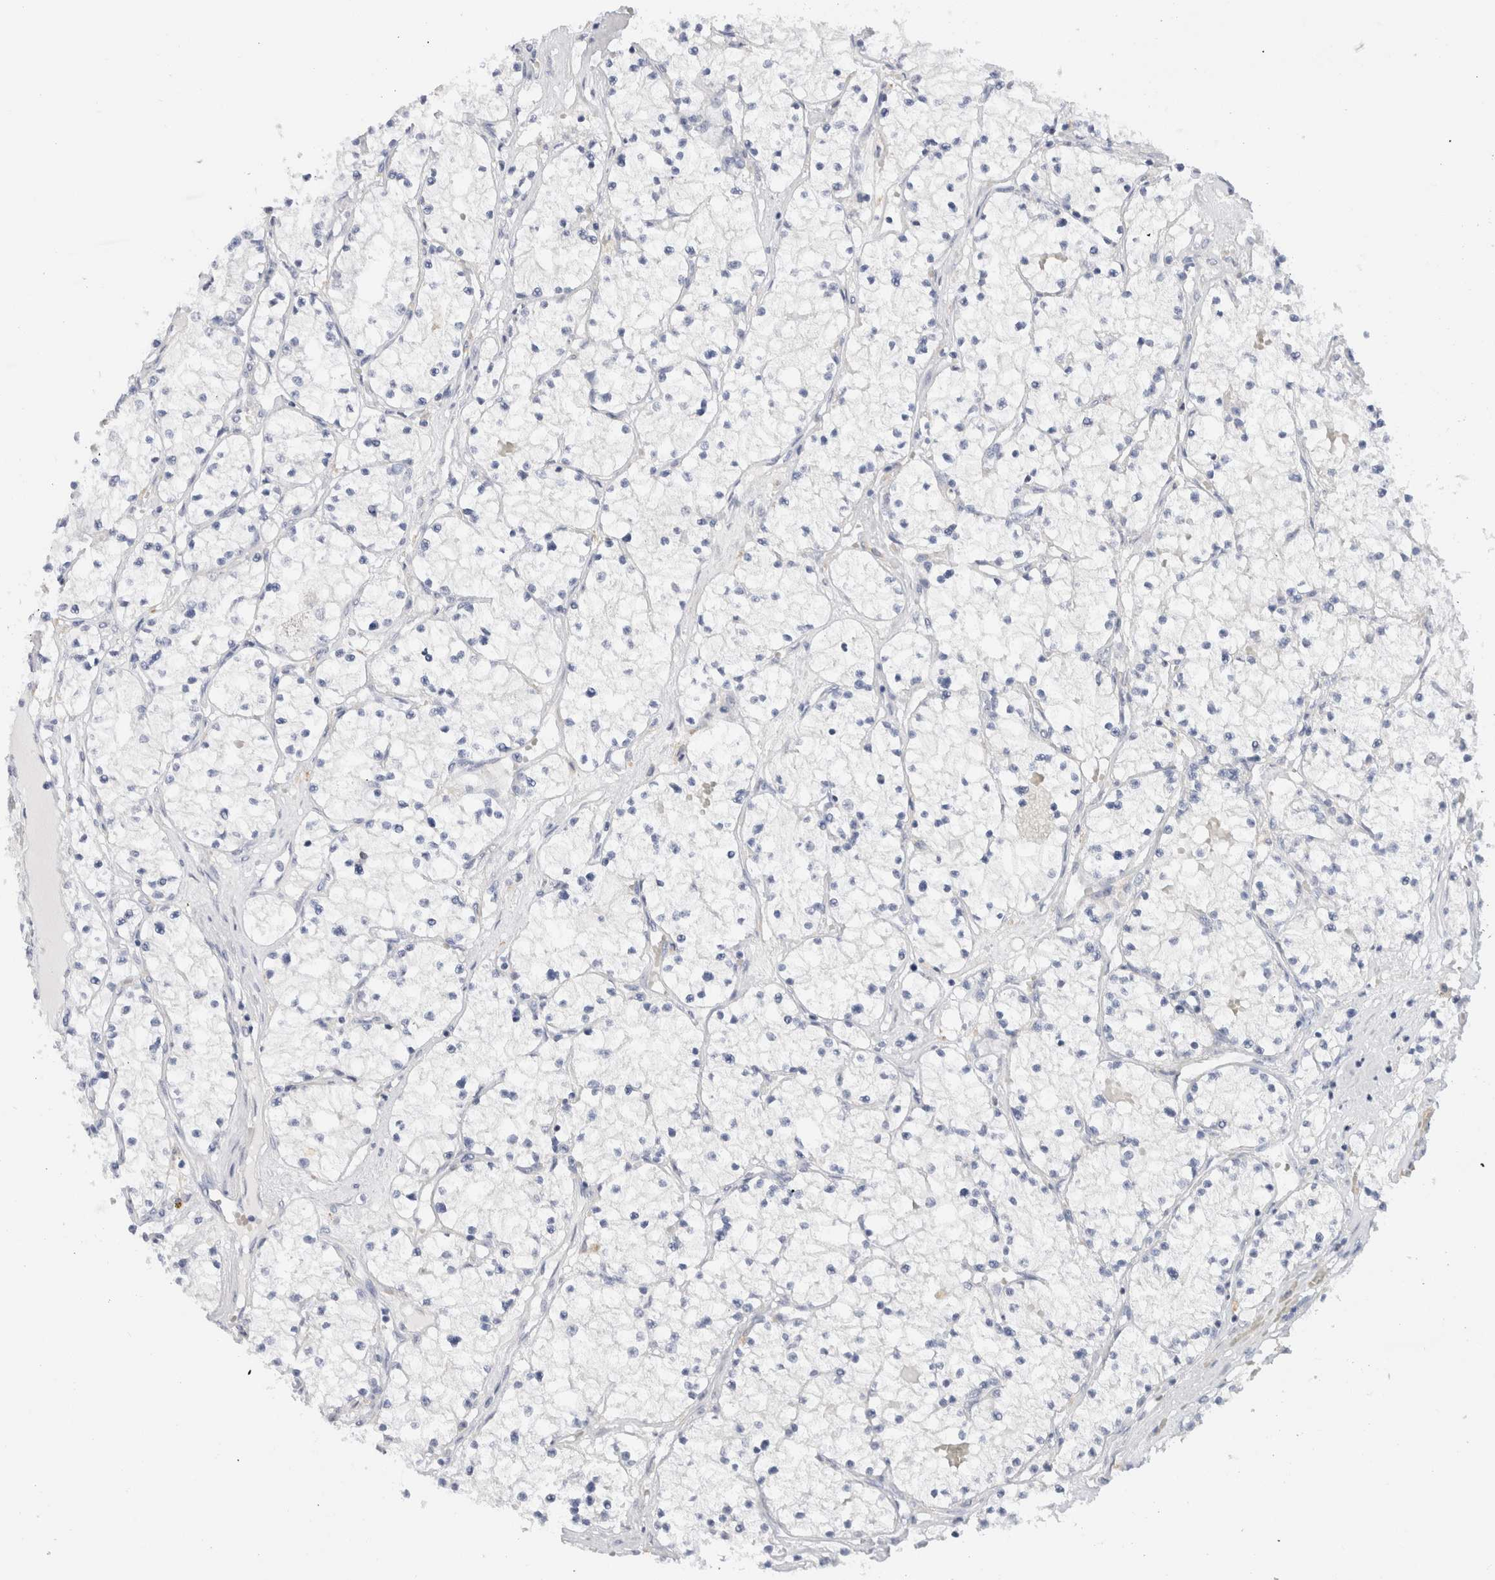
{"staining": {"intensity": "negative", "quantity": "none", "location": "none"}, "tissue": "renal cancer", "cell_type": "Tumor cells", "image_type": "cancer", "snomed": [{"axis": "morphology", "description": "Normal tissue, NOS"}, {"axis": "morphology", "description": "Adenocarcinoma, NOS"}, {"axis": "topography", "description": "Kidney"}], "caption": "Image shows no significant protein expression in tumor cells of renal cancer (adenocarcinoma).", "gene": "ADAM30", "patient": {"sex": "male", "age": 68}}